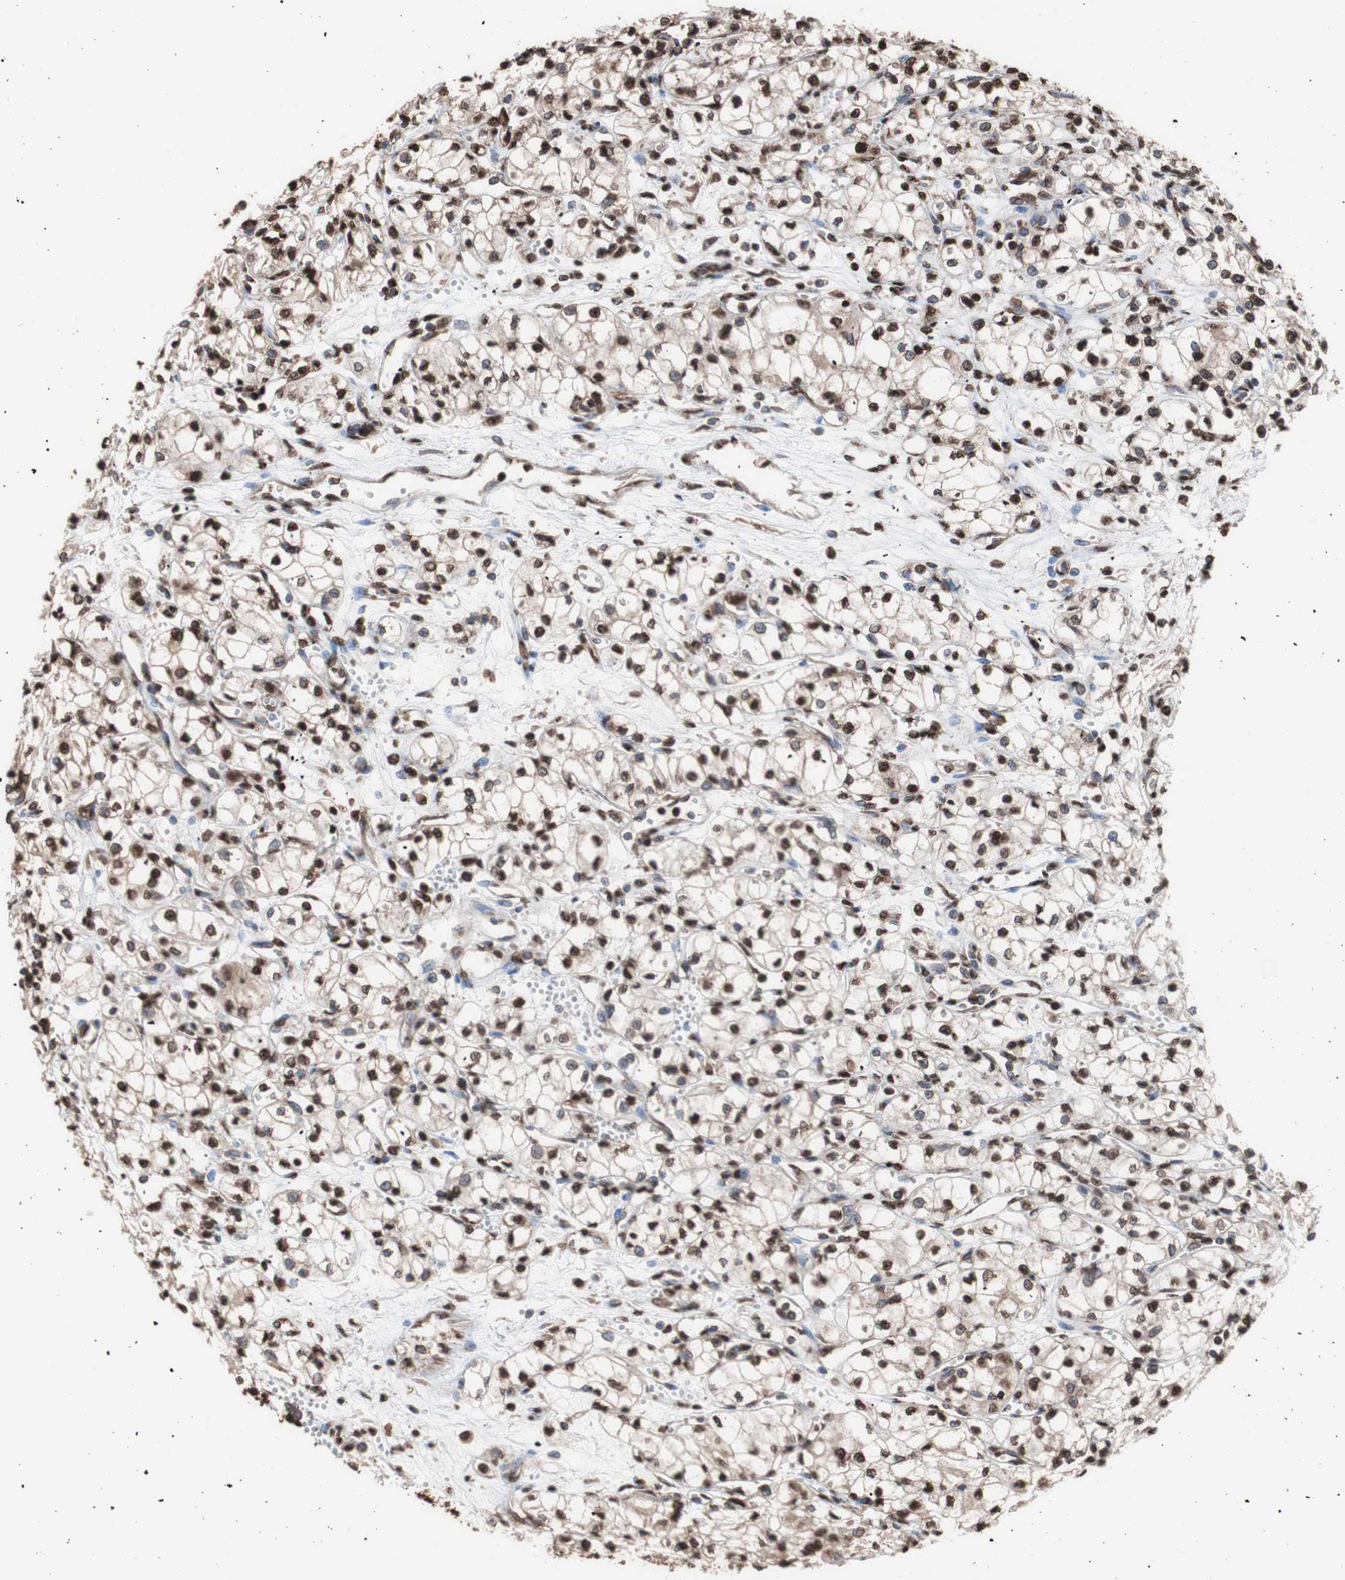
{"staining": {"intensity": "strong", "quantity": ">75%", "location": "cytoplasmic/membranous,nuclear"}, "tissue": "renal cancer", "cell_type": "Tumor cells", "image_type": "cancer", "snomed": [{"axis": "morphology", "description": "Normal tissue, NOS"}, {"axis": "morphology", "description": "Adenocarcinoma, NOS"}, {"axis": "topography", "description": "Kidney"}], "caption": "This is an image of IHC staining of renal adenocarcinoma, which shows strong positivity in the cytoplasmic/membranous and nuclear of tumor cells.", "gene": "PIDD1", "patient": {"sex": "male", "age": 59}}